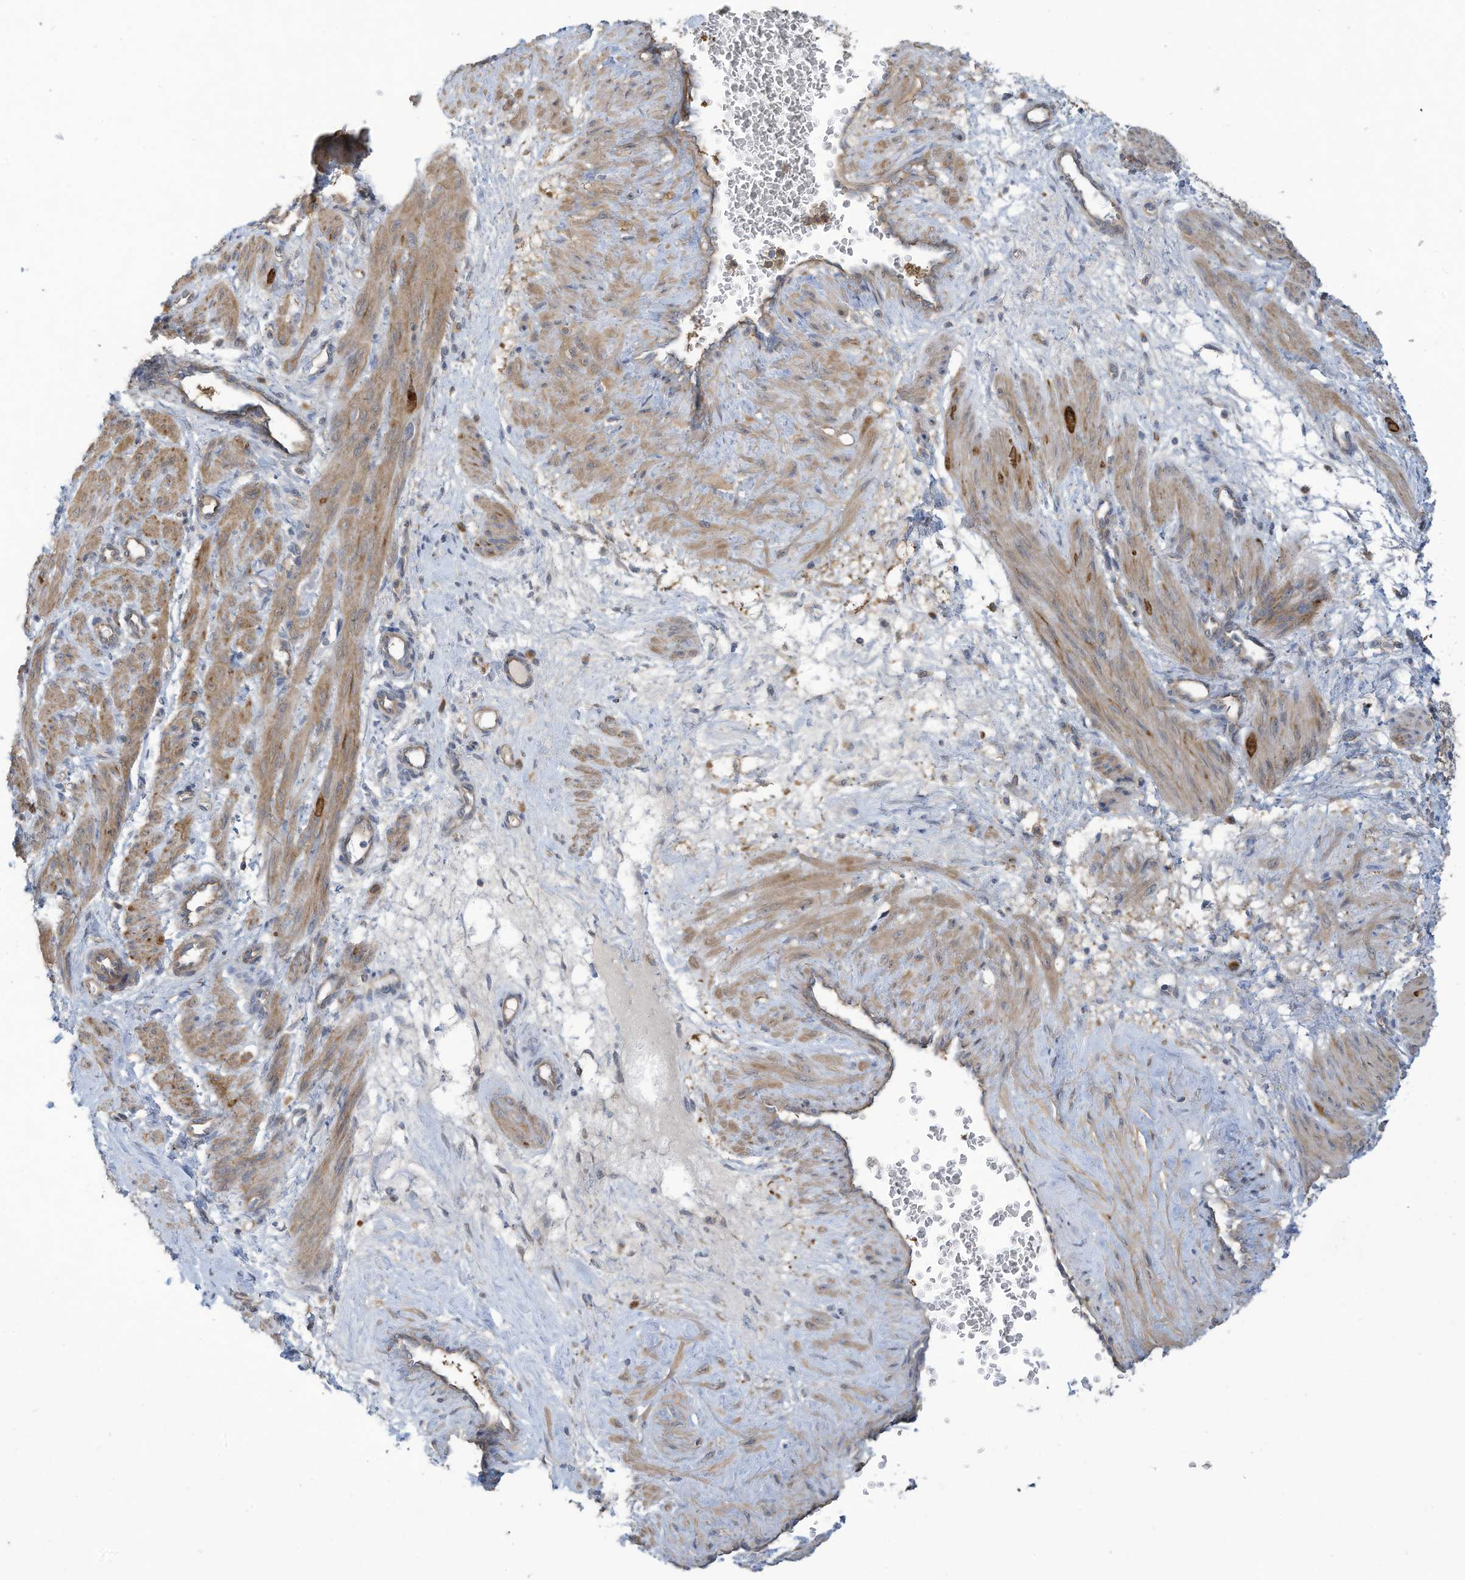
{"staining": {"intensity": "moderate", "quantity": ">75%", "location": "cytoplasmic/membranous"}, "tissue": "smooth muscle", "cell_type": "Smooth muscle cells", "image_type": "normal", "snomed": [{"axis": "morphology", "description": "Normal tissue, NOS"}, {"axis": "topography", "description": "Endometrium"}], "caption": "IHC of normal human smooth muscle demonstrates medium levels of moderate cytoplasmic/membranous staining in about >75% of smooth muscle cells. The staining is performed using DAB brown chromogen to label protein expression. The nuclei are counter-stained blue using hematoxylin.", "gene": "ADI1", "patient": {"sex": "female", "age": 33}}